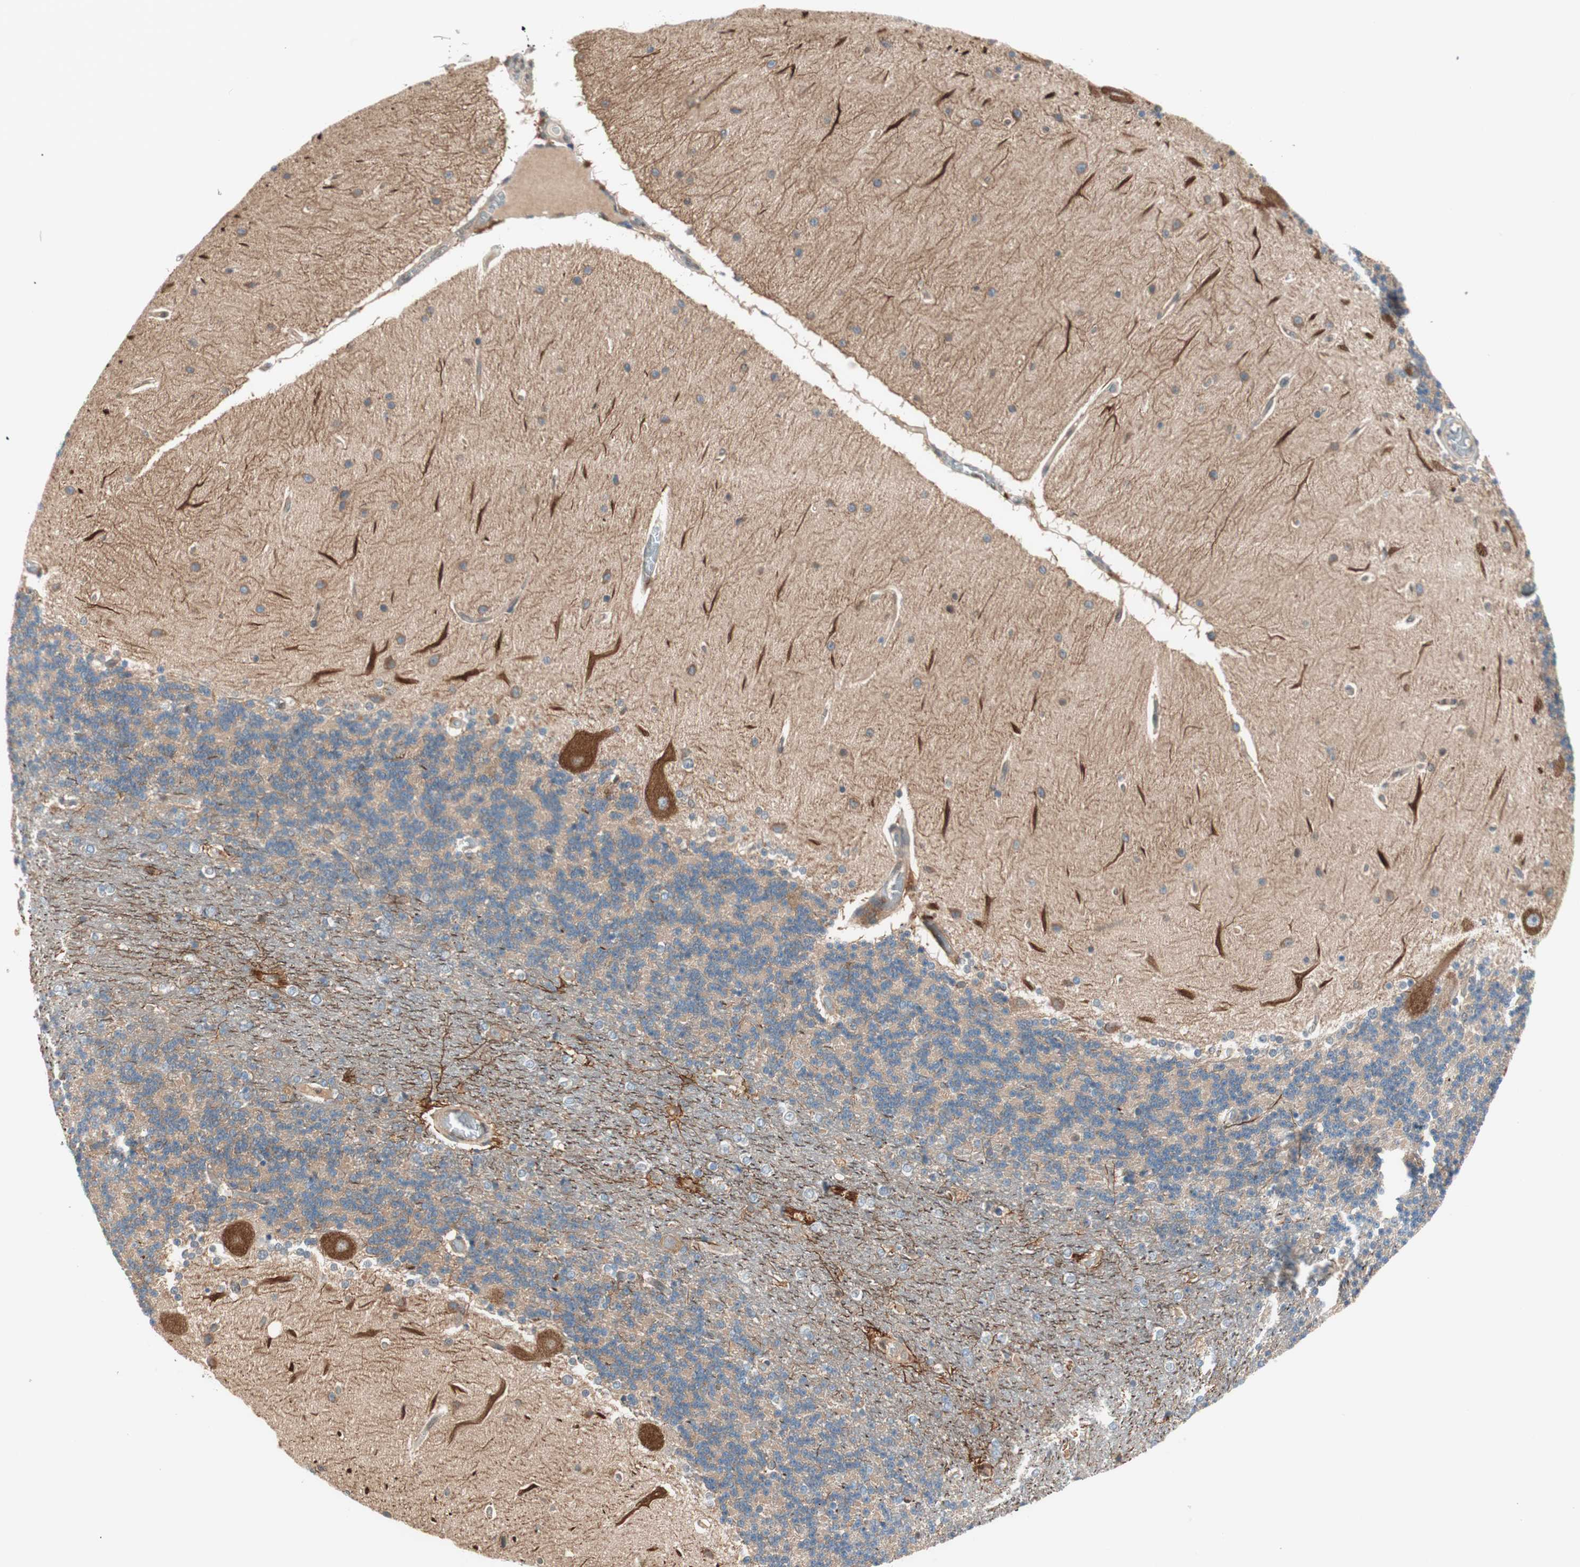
{"staining": {"intensity": "moderate", "quantity": "<25%", "location": "cytoplasmic/membranous"}, "tissue": "cerebellum", "cell_type": "Cells in granular layer", "image_type": "normal", "snomed": [{"axis": "morphology", "description": "Normal tissue, NOS"}, {"axis": "topography", "description": "Cerebellum"}], "caption": "Immunohistochemistry (IHC) (DAB (3,3'-diaminobenzidine)) staining of unremarkable human cerebellum displays moderate cytoplasmic/membranous protein expression in approximately <25% of cells in granular layer. The staining was performed using DAB to visualize the protein expression in brown, while the nuclei were stained in blue with hematoxylin (Magnification: 20x).", "gene": "GALT", "patient": {"sex": "female", "age": 54}}